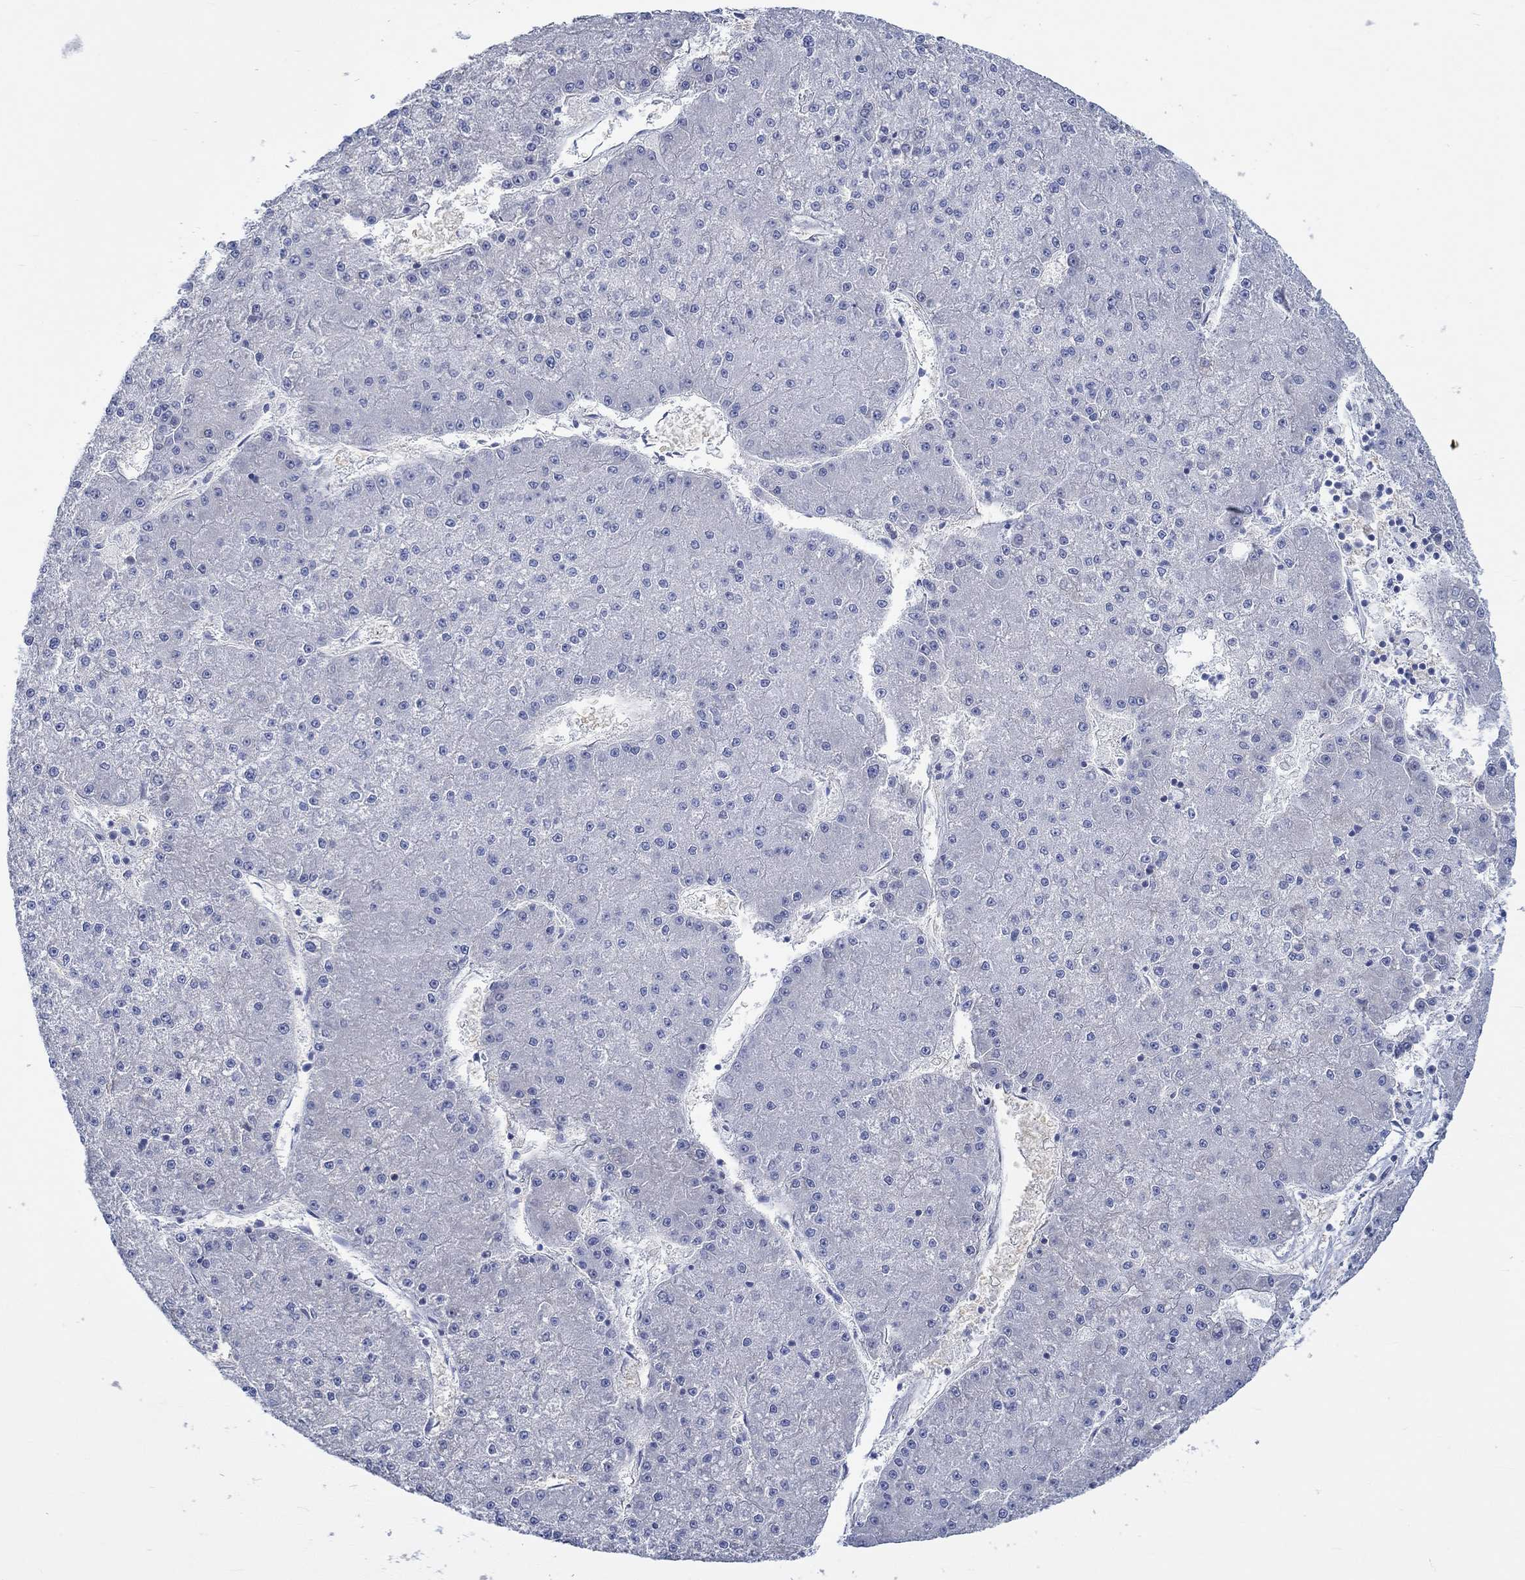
{"staining": {"intensity": "negative", "quantity": "none", "location": "none"}, "tissue": "liver cancer", "cell_type": "Tumor cells", "image_type": "cancer", "snomed": [{"axis": "morphology", "description": "Carcinoma, Hepatocellular, NOS"}, {"axis": "topography", "description": "Liver"}], "caption": "Immunohistochemical staining of human liver cancer shows no significant staining in tumor cells.", "gene": "KCNA1", "patient": {"sex": "male", "age": 73}}